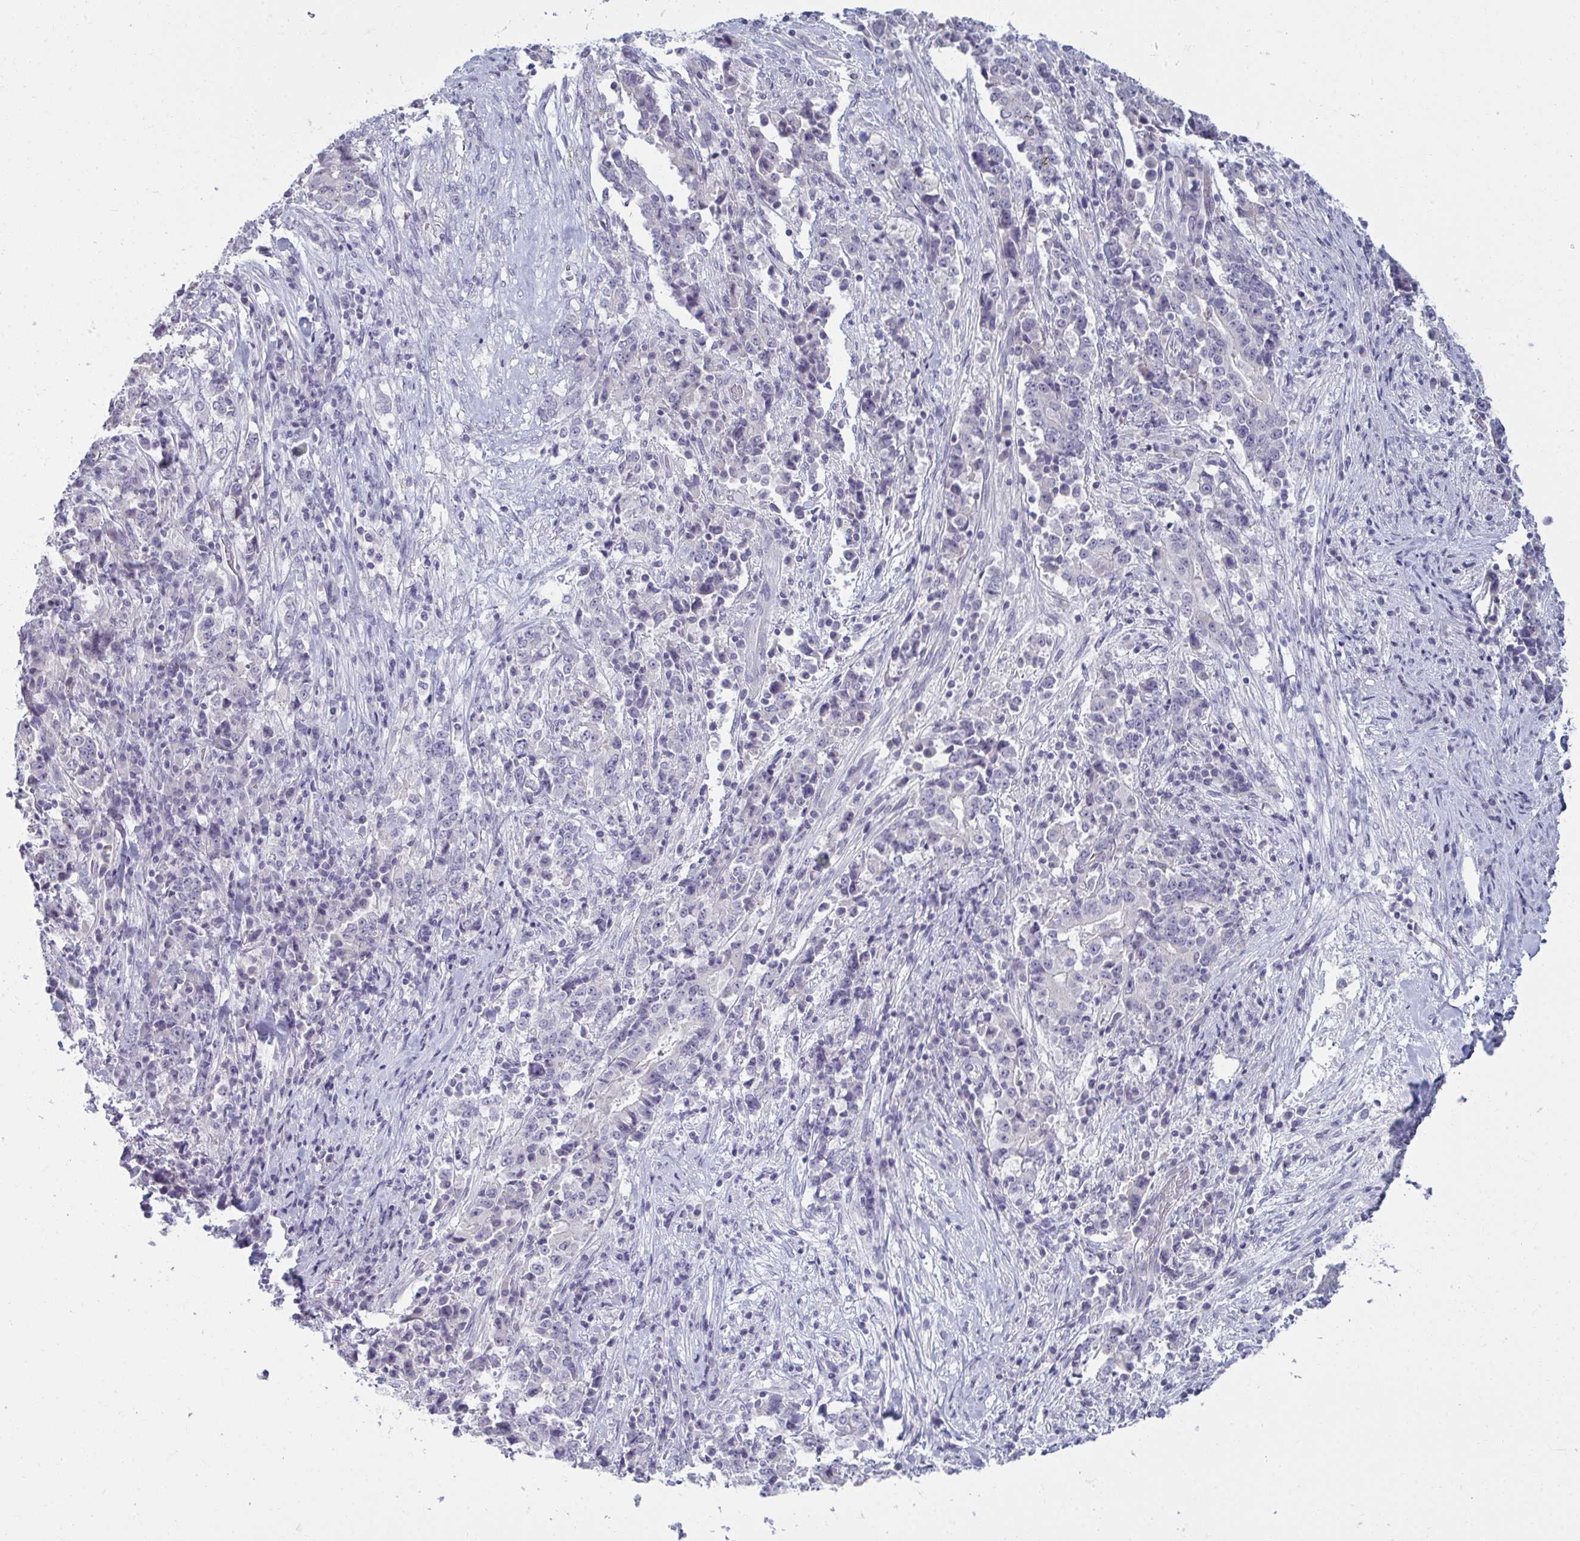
{"staining": {"intensity": "negative", "quantity": "none", "location": "none"}, "tissue": "stomach cancer", "cell_type": "Tumor cells", "image_type": "cancer", "snomed": [{"axis": "morphology", "description": "Normal tissue, NOS"}, {"axis": "morphology", "description": "Adenocarcinoma, NOS"}, {"axis": "topography", "description": "Stomach, upper"}, {"axis": "topography", "description": "Stomach"}], "caption": "IHC image of human stomach cancer (adenocarcinoma) stained for a protein (brown), which demonstrates no staining in tumor cells.", "gene": "RNASEH1", "patient": {"sex": "male", "age": 59}}